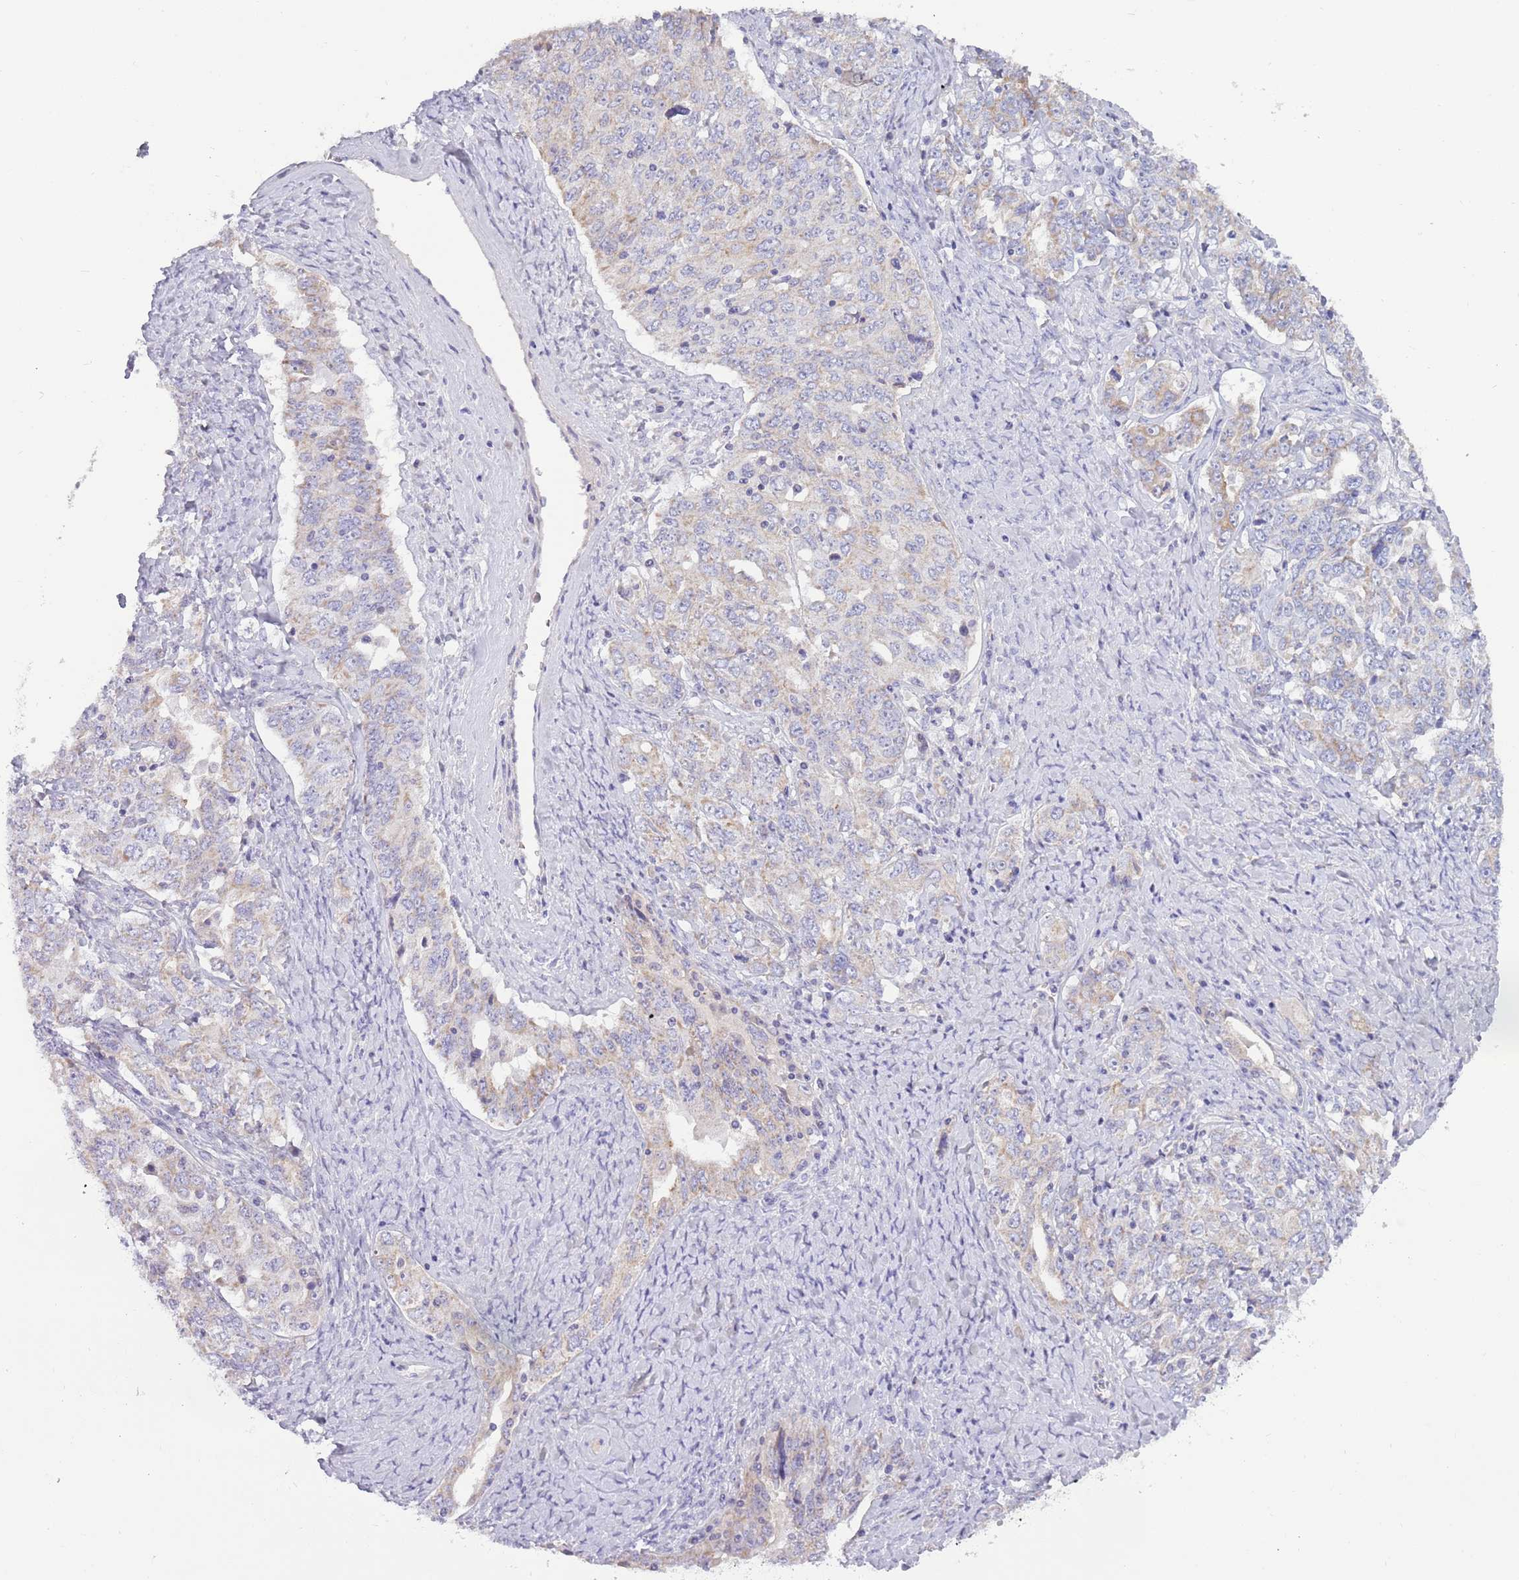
{"staining": {"intensity": "weak", "quantity": "<25%", "location": "cytoplasmic/membranous"}, "tissue": "ovarian cancer", "cell_type": "Tumor cells", "image_type": "cancer", "snomed": [{"axis": "morphology", "description": "Carcinoma, endometroid"}, {"axis": "topography", "description": "Ovary"}], "caption": "DAB (3,3'-diaminobenzidine) immunohistochemical staining of human ovarian cancer displays no significant staining in tumor cells. The staining is performed using DAB (3,3'-diaminobenzidine) brown chromogen with nuclei counter-stained in using hematoxylin.", "gene": "DDHD1", "patient": {"sex": "female", "age": 62}}